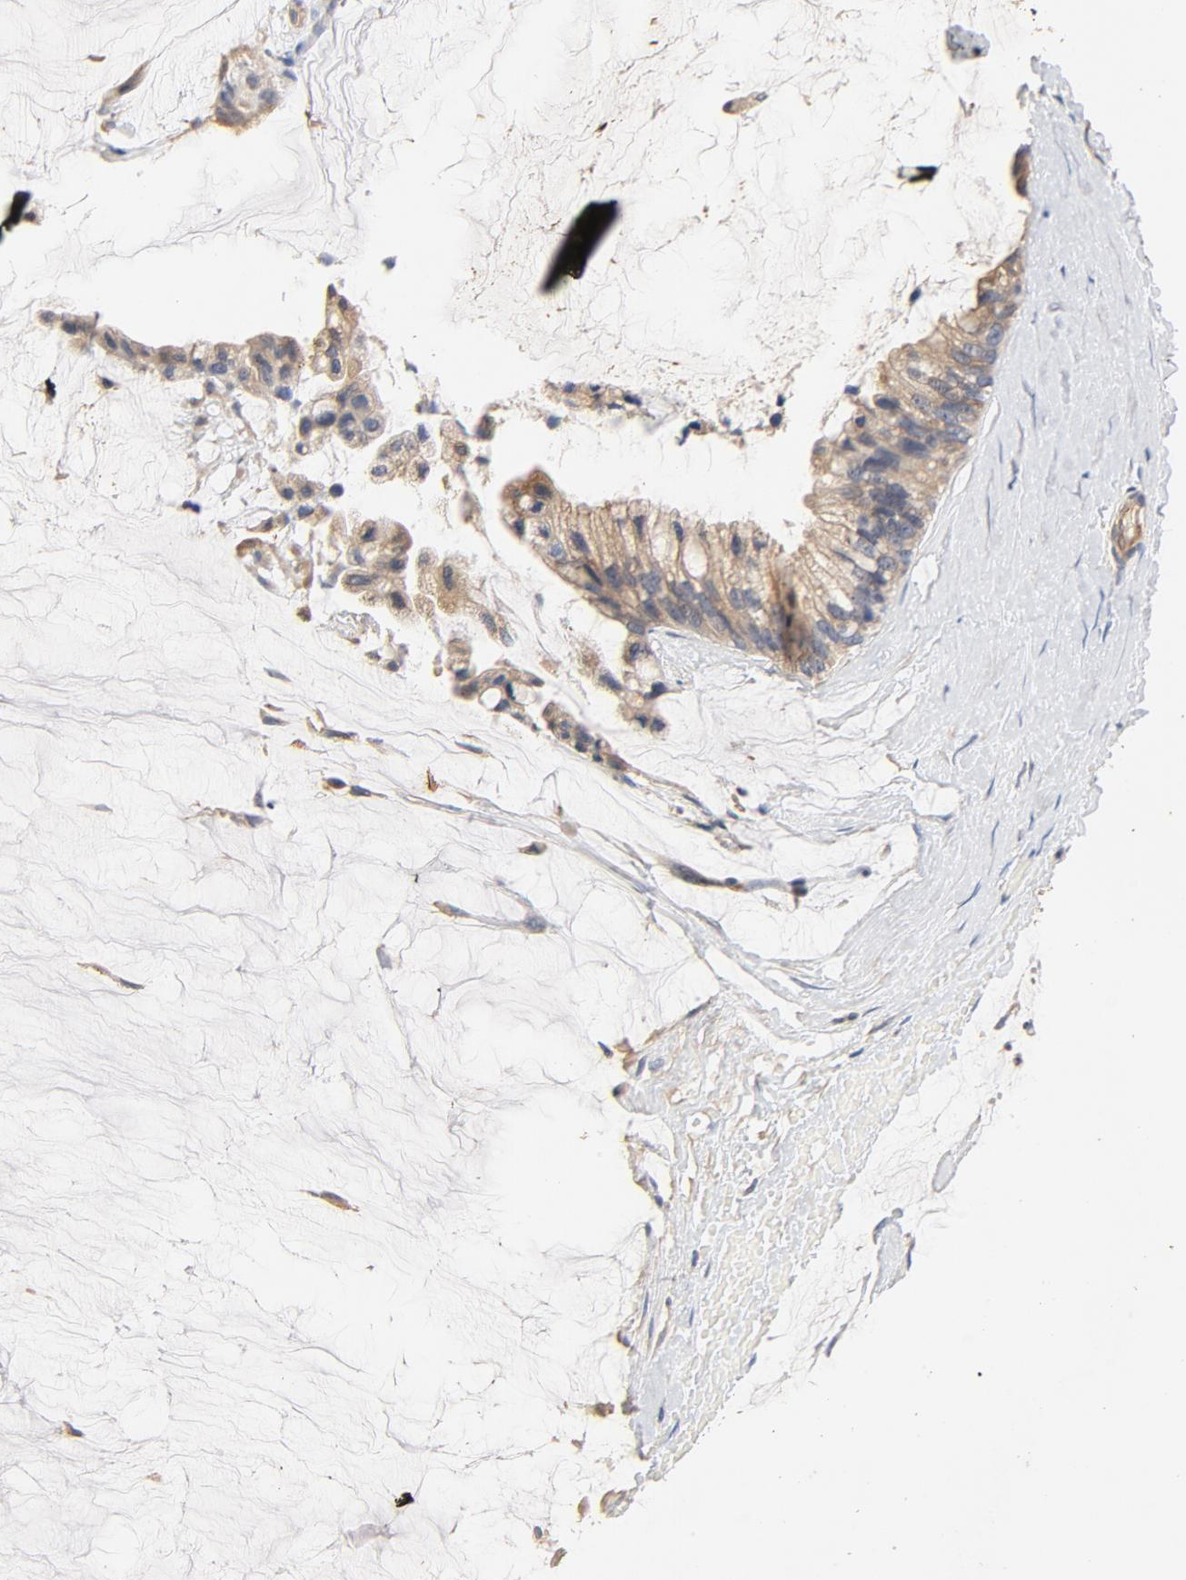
{"staining": {"intensity": "weak", "quantity": ">75%", "location": "cytoplasmic/membranous"}, "tissue": "ovarian cancer", "cell_type": "Tumor cells", "image_type": "cancer", "snomed": [{"axis": "morphology", "description": "Cystadenocarcinoma, mucinous, NOS"}, {"axis": "topography", "description": "Ovary"}], "caption": "IHC image of neoplastic tissue: human ovarian mucinous cystadenocarcinoma stained using IHC shows low levels of weak protein expression localized specifically in the cytoplasmic/membranous of tumor cells, appearing as a cytoplasmic/membranous brown color.", "gene": "UBE2J1", "patient": {"sex": "female", "age": 39}}